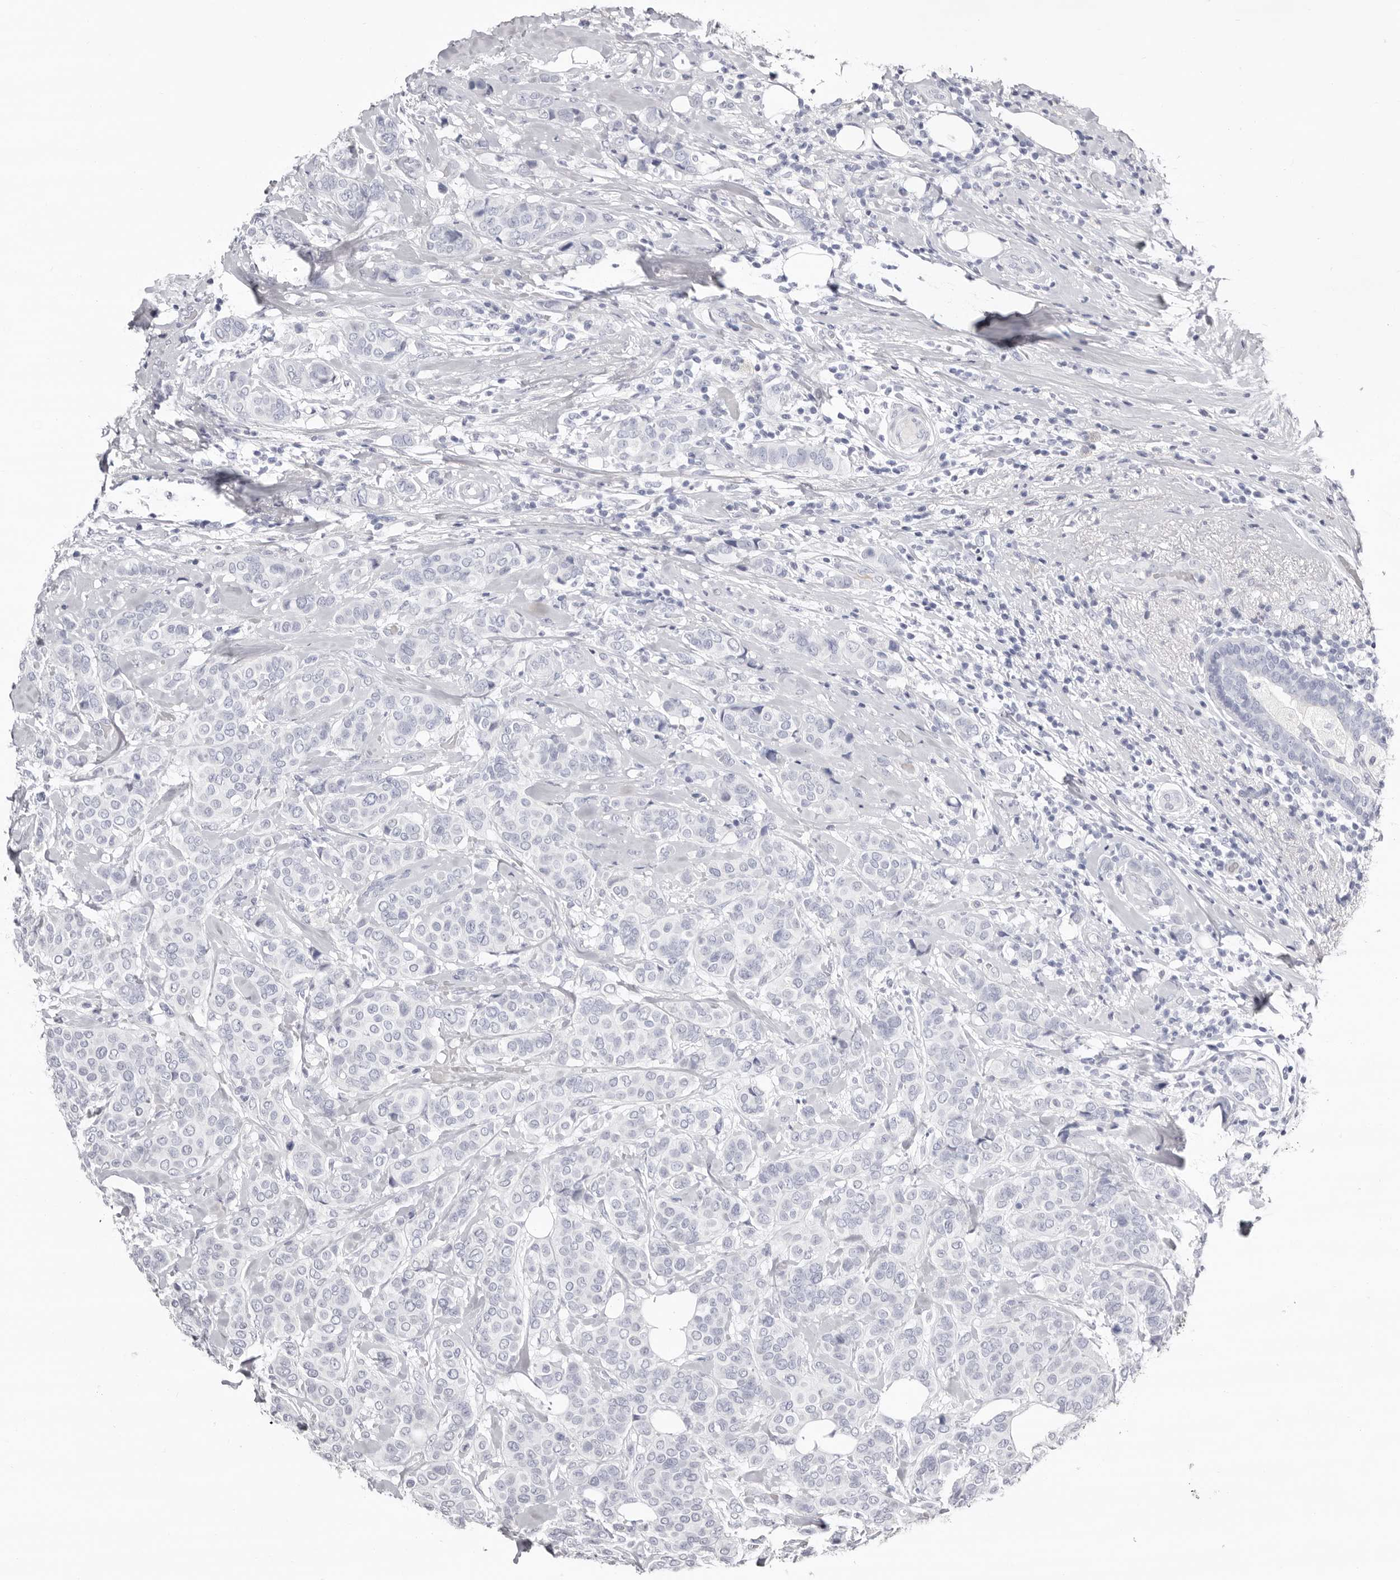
{"staining": {"intensity": "negative", "quantity": "none", "location": "none"}, "tissue": "breast cancer", "cell_type": "Tumor cells", "image_type": "cancer", "snomed": [{"axis": "morphology", "description": "Lobular carcinoma"}, {"axis": "topography", "description": "Breast"}], "caption": "Image shows no protein positivity in tumor cells of breast cancer (lobular carcinoma) tissue.", "gene": "LPO", "patient": {"sex": "female", "age": 51}}